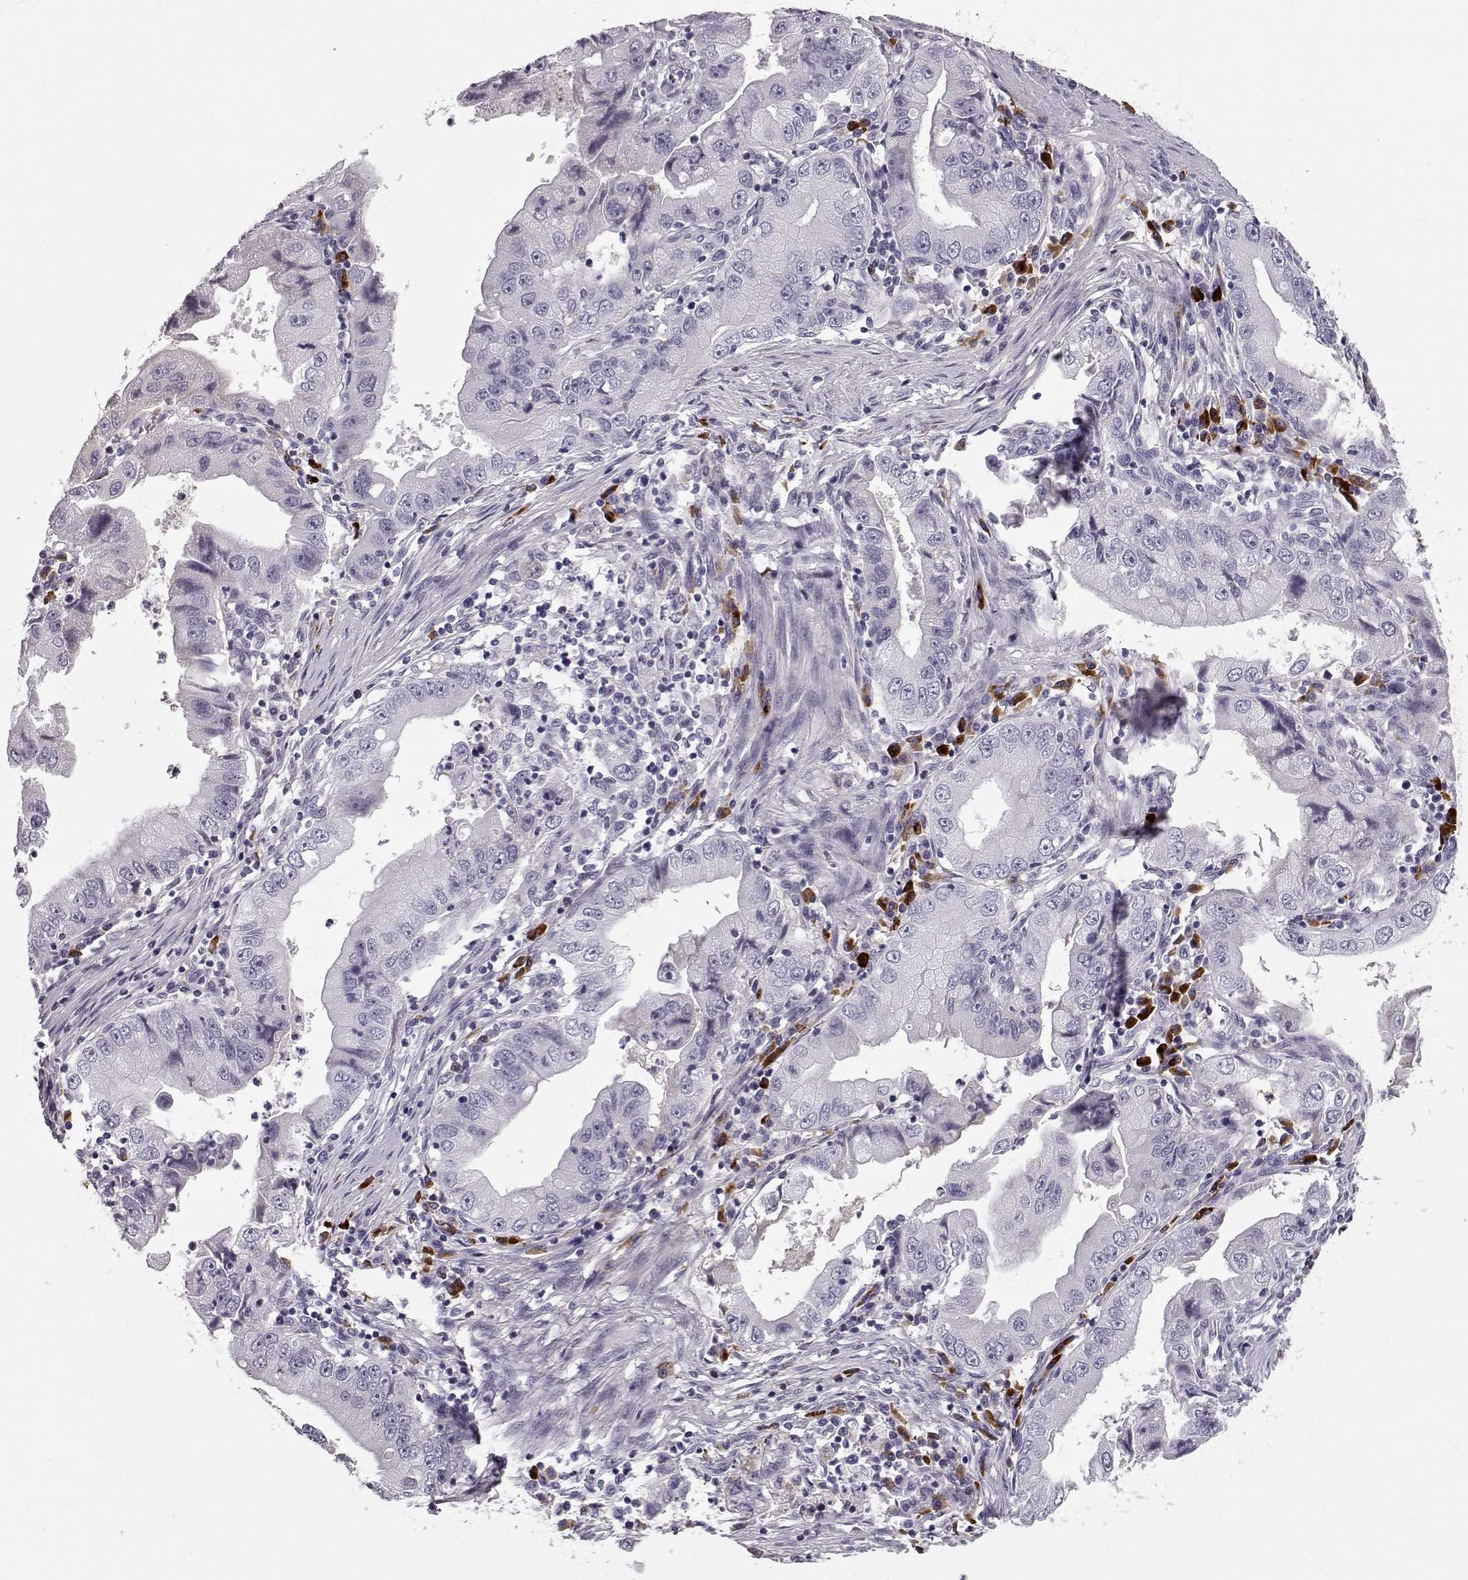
{"staining": {"intensity": "negative", "quantity": "none", "location": "none"}, "tissue": "stomach cancer", "cell_type": "Tumor cells", "image_type": "cancer", "snomed": [{"axis": "morphology", "description": "Adenocarcinoma, NOS"}, {"axis": "topography", "description": "Stomach"}], "caption": "Histopathology image shows no significant protein positivity in tumor cells of stomach cancer.", "gene": "CCL19", "patient": {"sex": "male", "age": 76}}